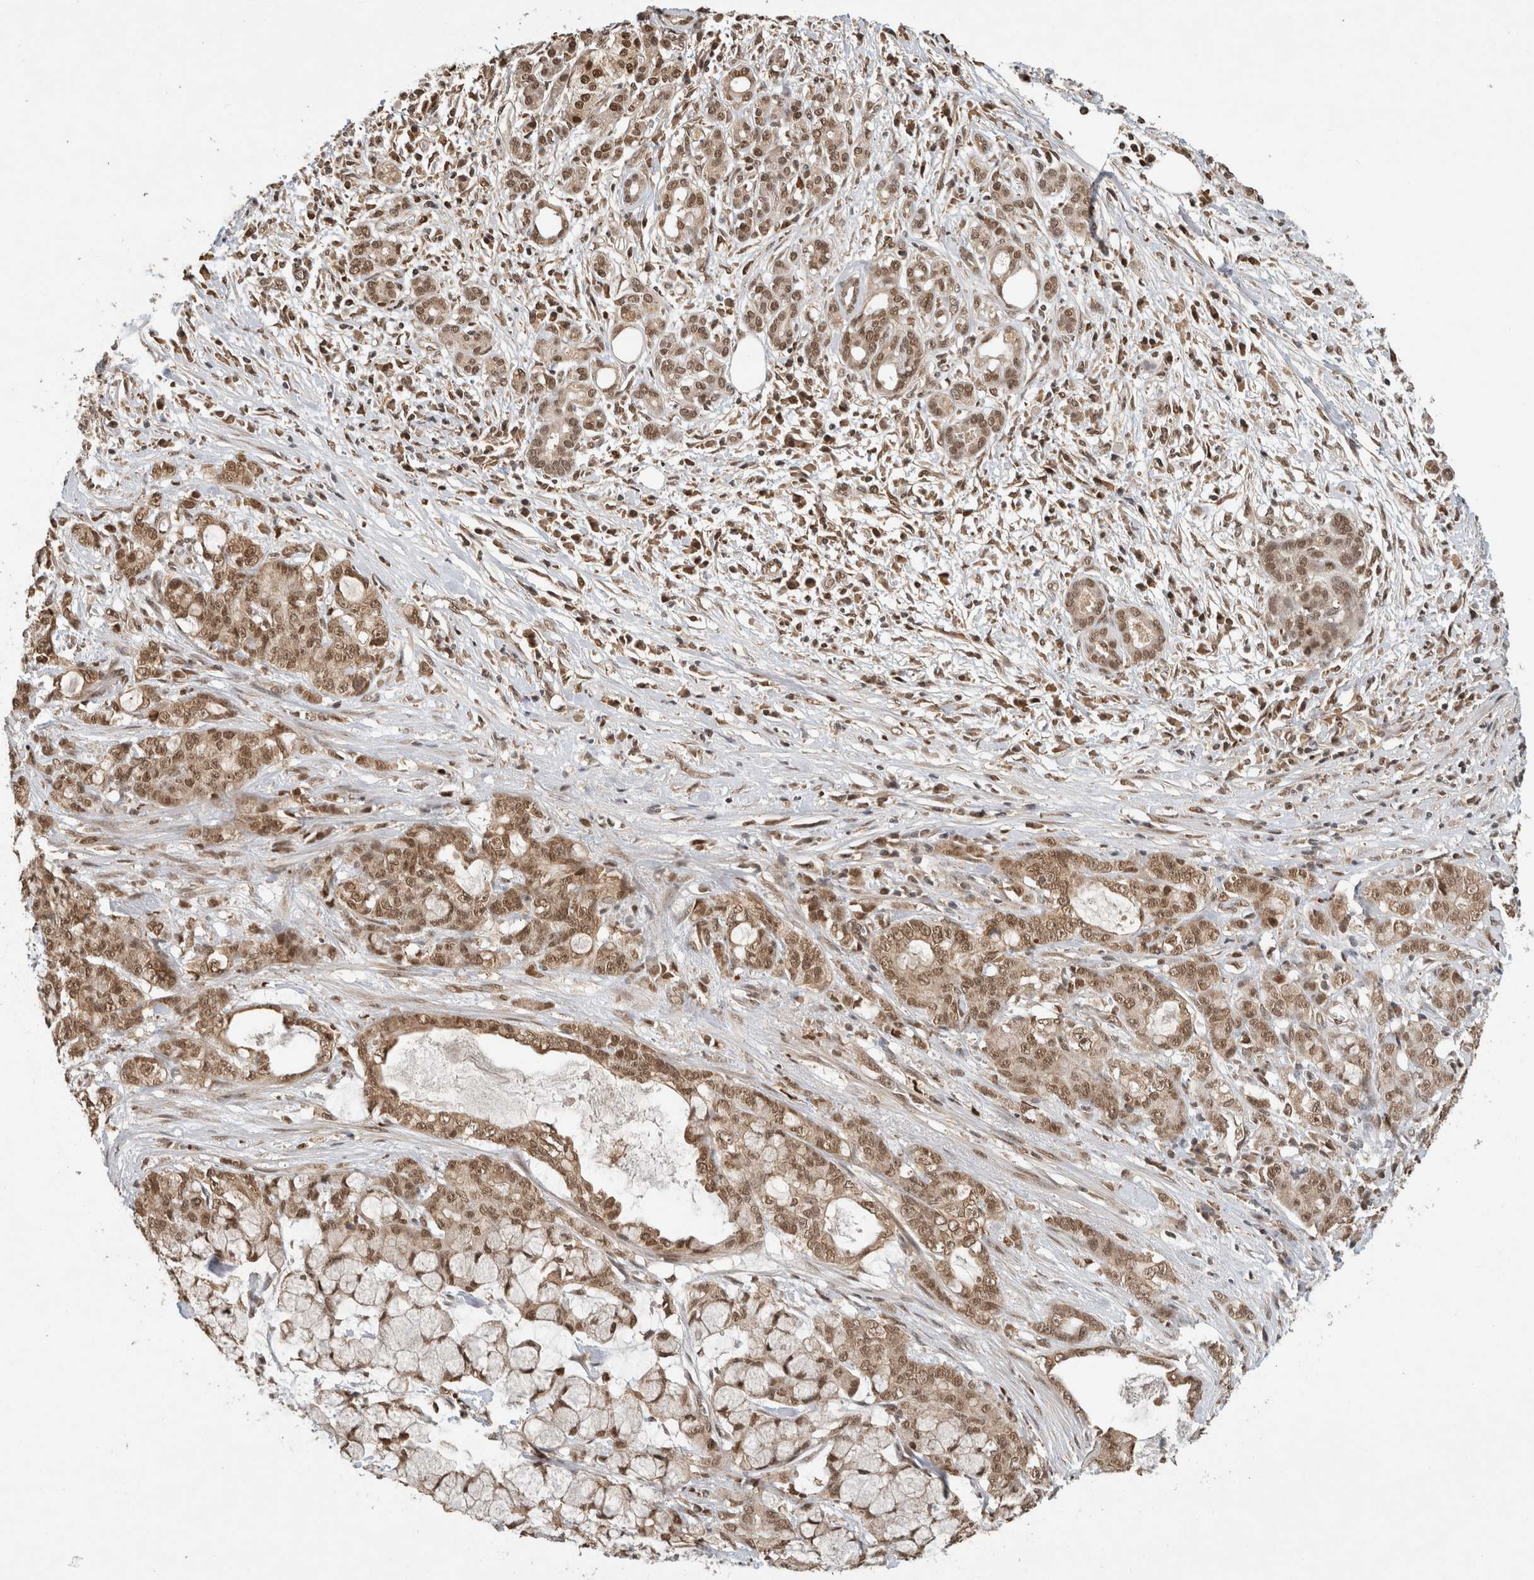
{"staining": {"intensity": "moderate", "quantity": ">75%", "location": "nuclear"}, "tissue": "pancreatic cancer", "cell_type": "Tumor cells", "image_type": "cancer", "snomed": [{"axis": "morphology", "description": "Adenocarcinoma, NOS"}, {"axis": "topography", "description": "Pancreas"}], "caption": "Human adenocarcinoma (pancreatic) stained with a brown dye shows moderate nuclear positive positivity in about >75% of tumor cells.", "gene": "C1orf21", "patient": {"sex": "female", "age": 73}}